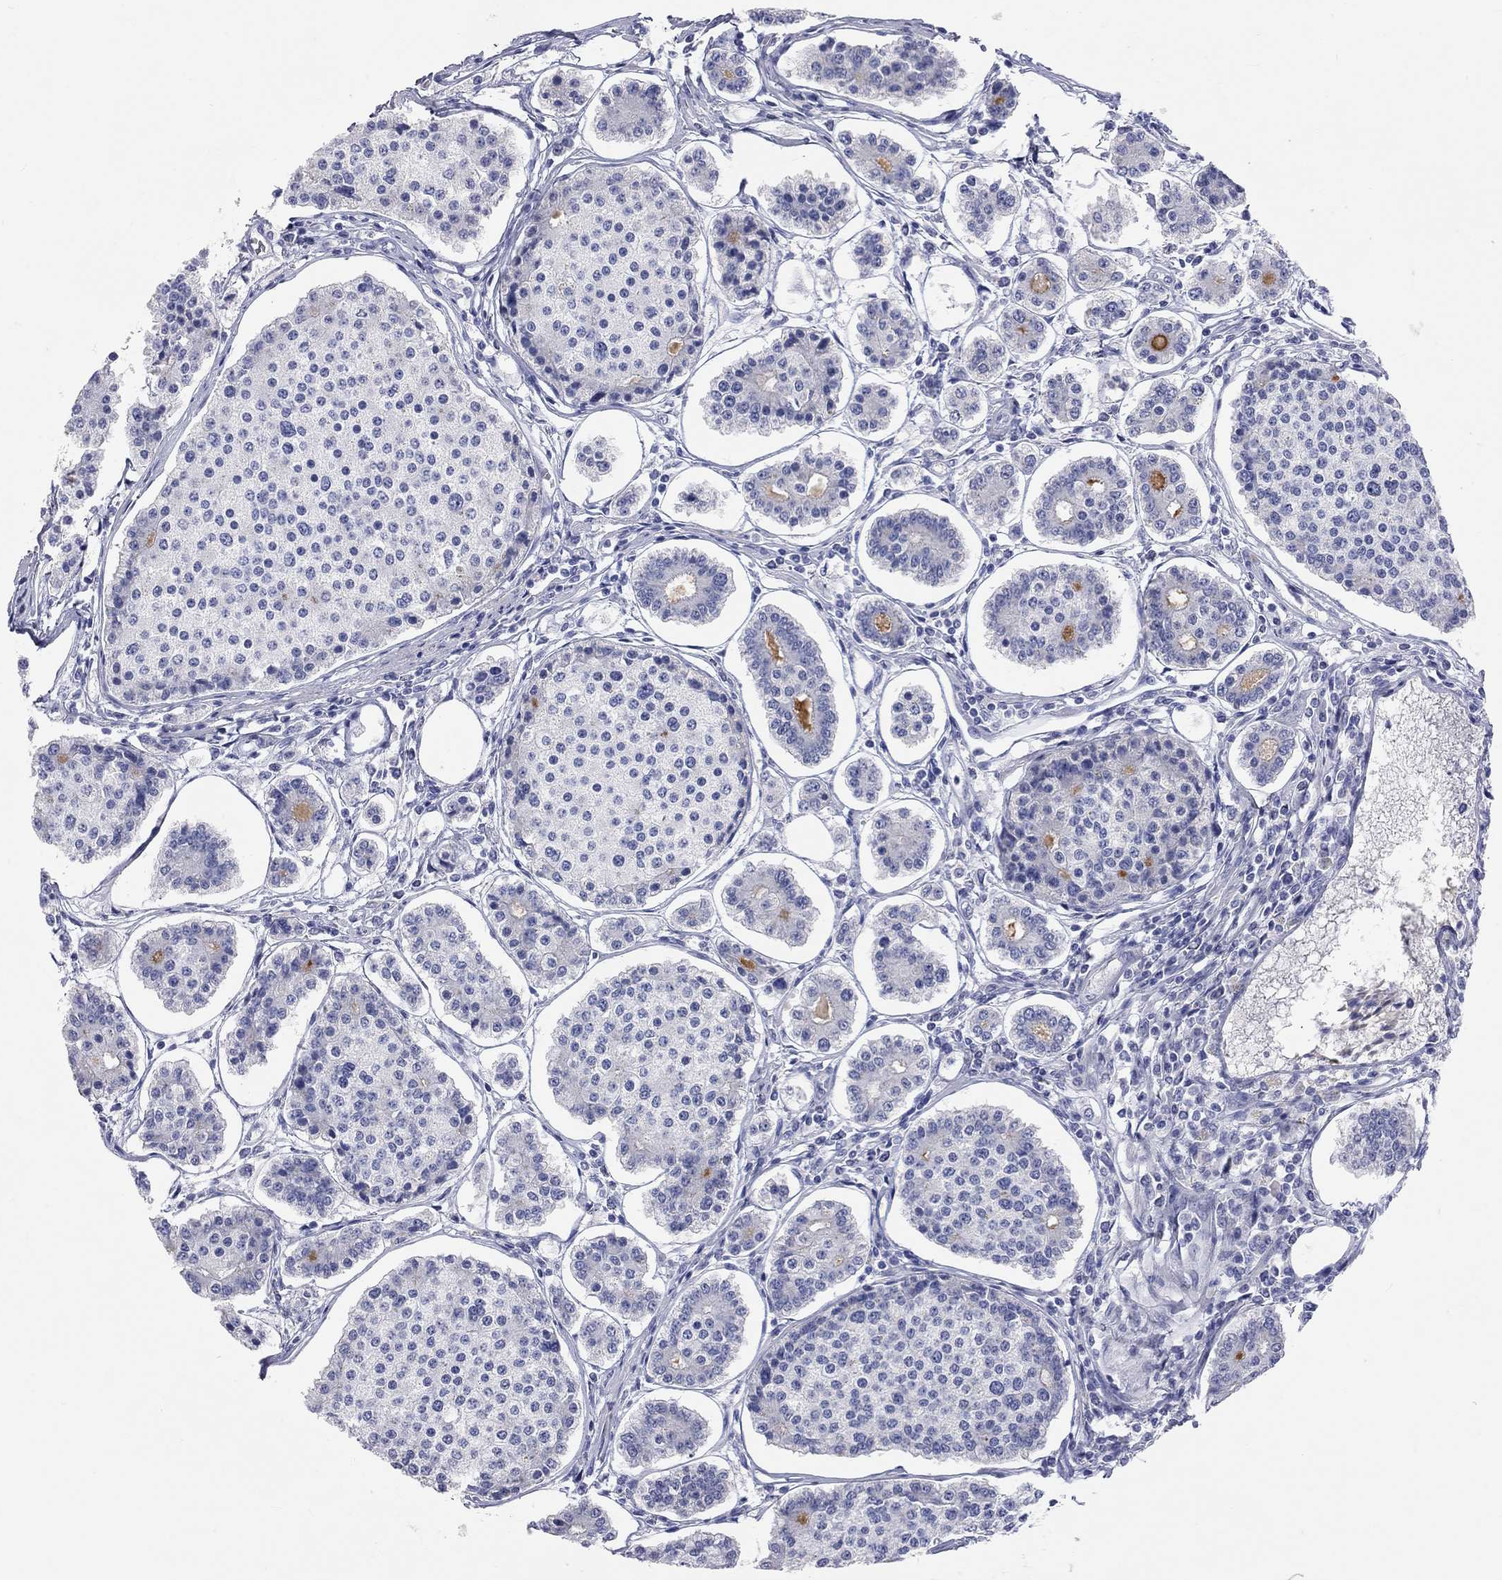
{"staining": {"intensity": "negative", "quantity": "none", "location": "none"}, "tissue": "carcinoid", "cell_type": "Tumor cells", "image_type": "cancer", "snomed": [{"axis": "morphology", "description": "Carcinoid, malignant, NOS"}, {"axis": "topography", "description": "Small intestine"}], "caption": "Carcinoid was stained to show a protein in brown. There is no significant positivity in tumor cells. Brightfield microscopy of IHC stained with DAB (3,3'-diaminobenzidine) (brown) and hematoxylin (blue), captured at high magnification.", "gene": "PCDHGC5", "patient": {"sex": "female", "age": 65}}